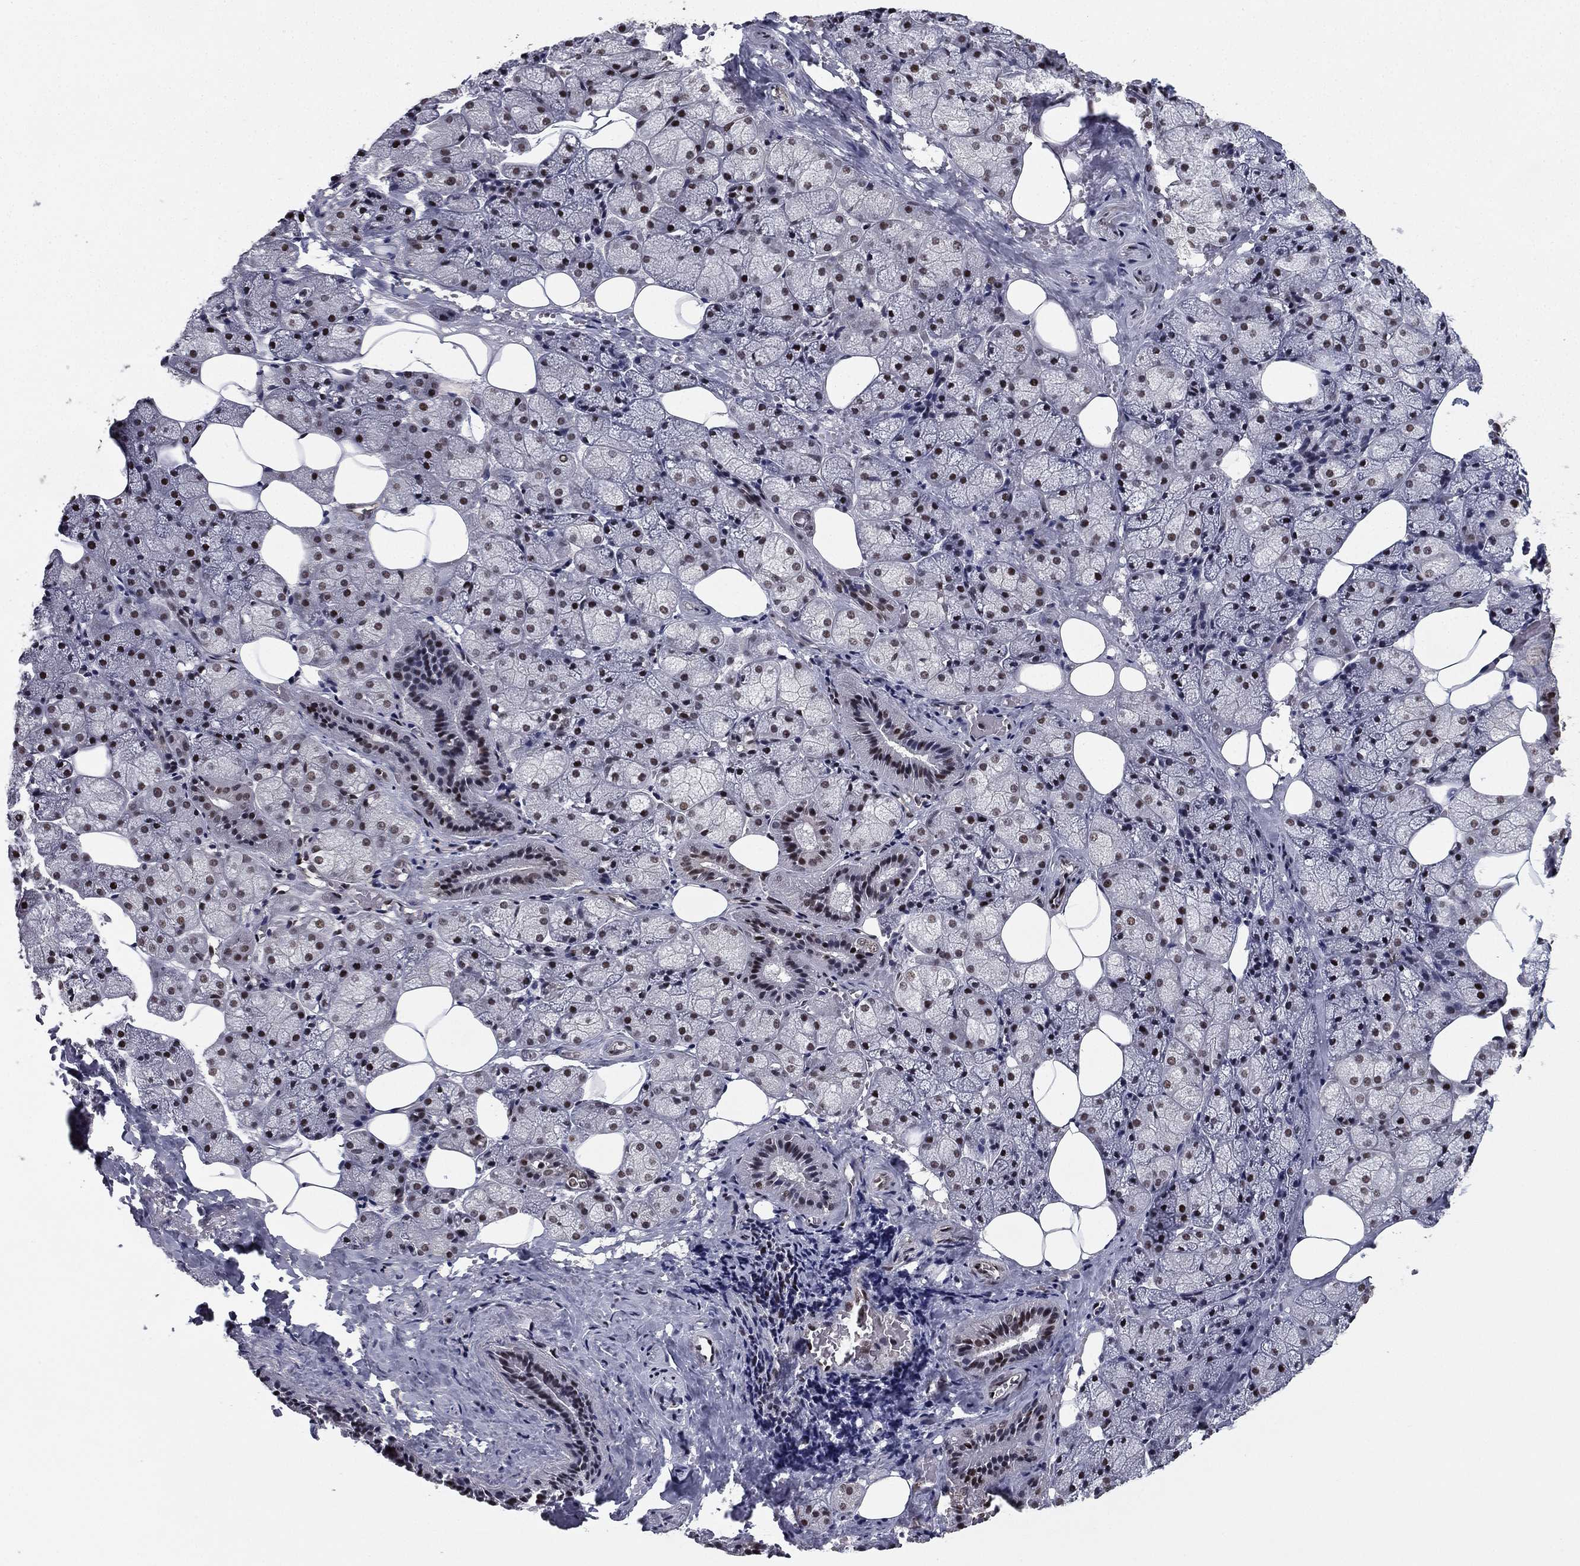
{"staining": {"intensity": "strong", "quantity": "<25%", "location": "nuclear"}, "tissue": "salivary gland", "cell_type": "Glandular cells", "image_type": "normal", "snomed": [{"axis": "morphology", "description": "Normal tissue, NOS"}, {"axis": "topography", "description": "Salivary gland"}], "caption": "Protein staining by immunohistochemistry (IHC) demonstrates strong nuclear staining in about <25% of glandular cells in normal salivary gland. (Stains: DAB (3,3'-diaminobenzidine) in brown, nuclei in blue, Microscopy: brightfield microscopy at high magnification).", "gene": "RARB", "patient": {"sex": "male", "age": 38}}